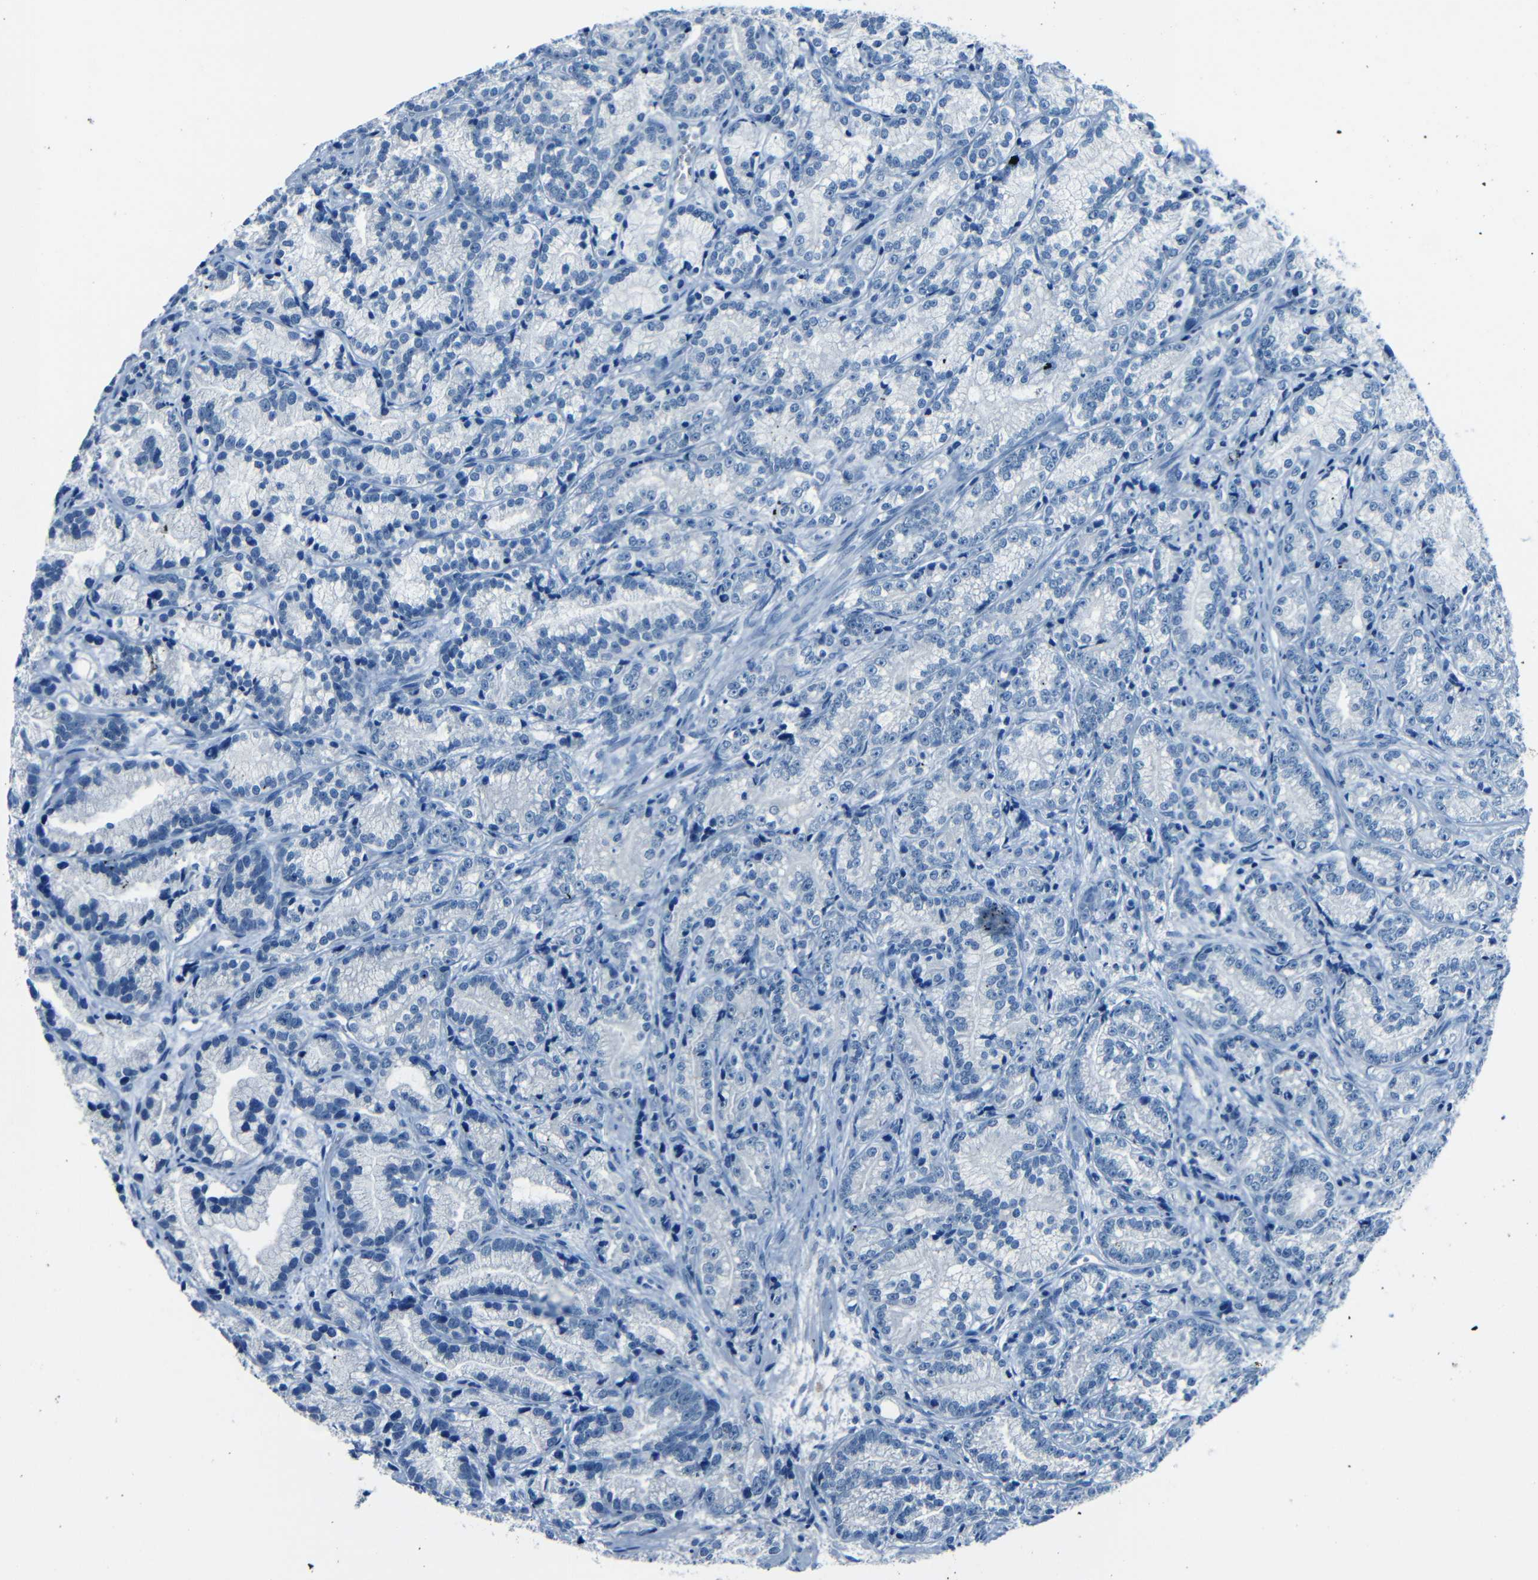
{"staining": {"intensity": "negative", "quantity": "none", "location": "none"}, "tissue": "prostate cancer", "cell_type": "Tumor cells", "image_type": "cancer", "snomed": [{"axis": "morphology", "description": "Adenocarcinoma, Low grade"}, {"axis": "topography", "description": "Prostate"}], "caption": "Protein analysis of prostate cancer (low-grade adenocarcinoma) reveals no significant expression in tumor cells.", "gene": "FBN2", "patient": {"sex": "male", "age": 89}}